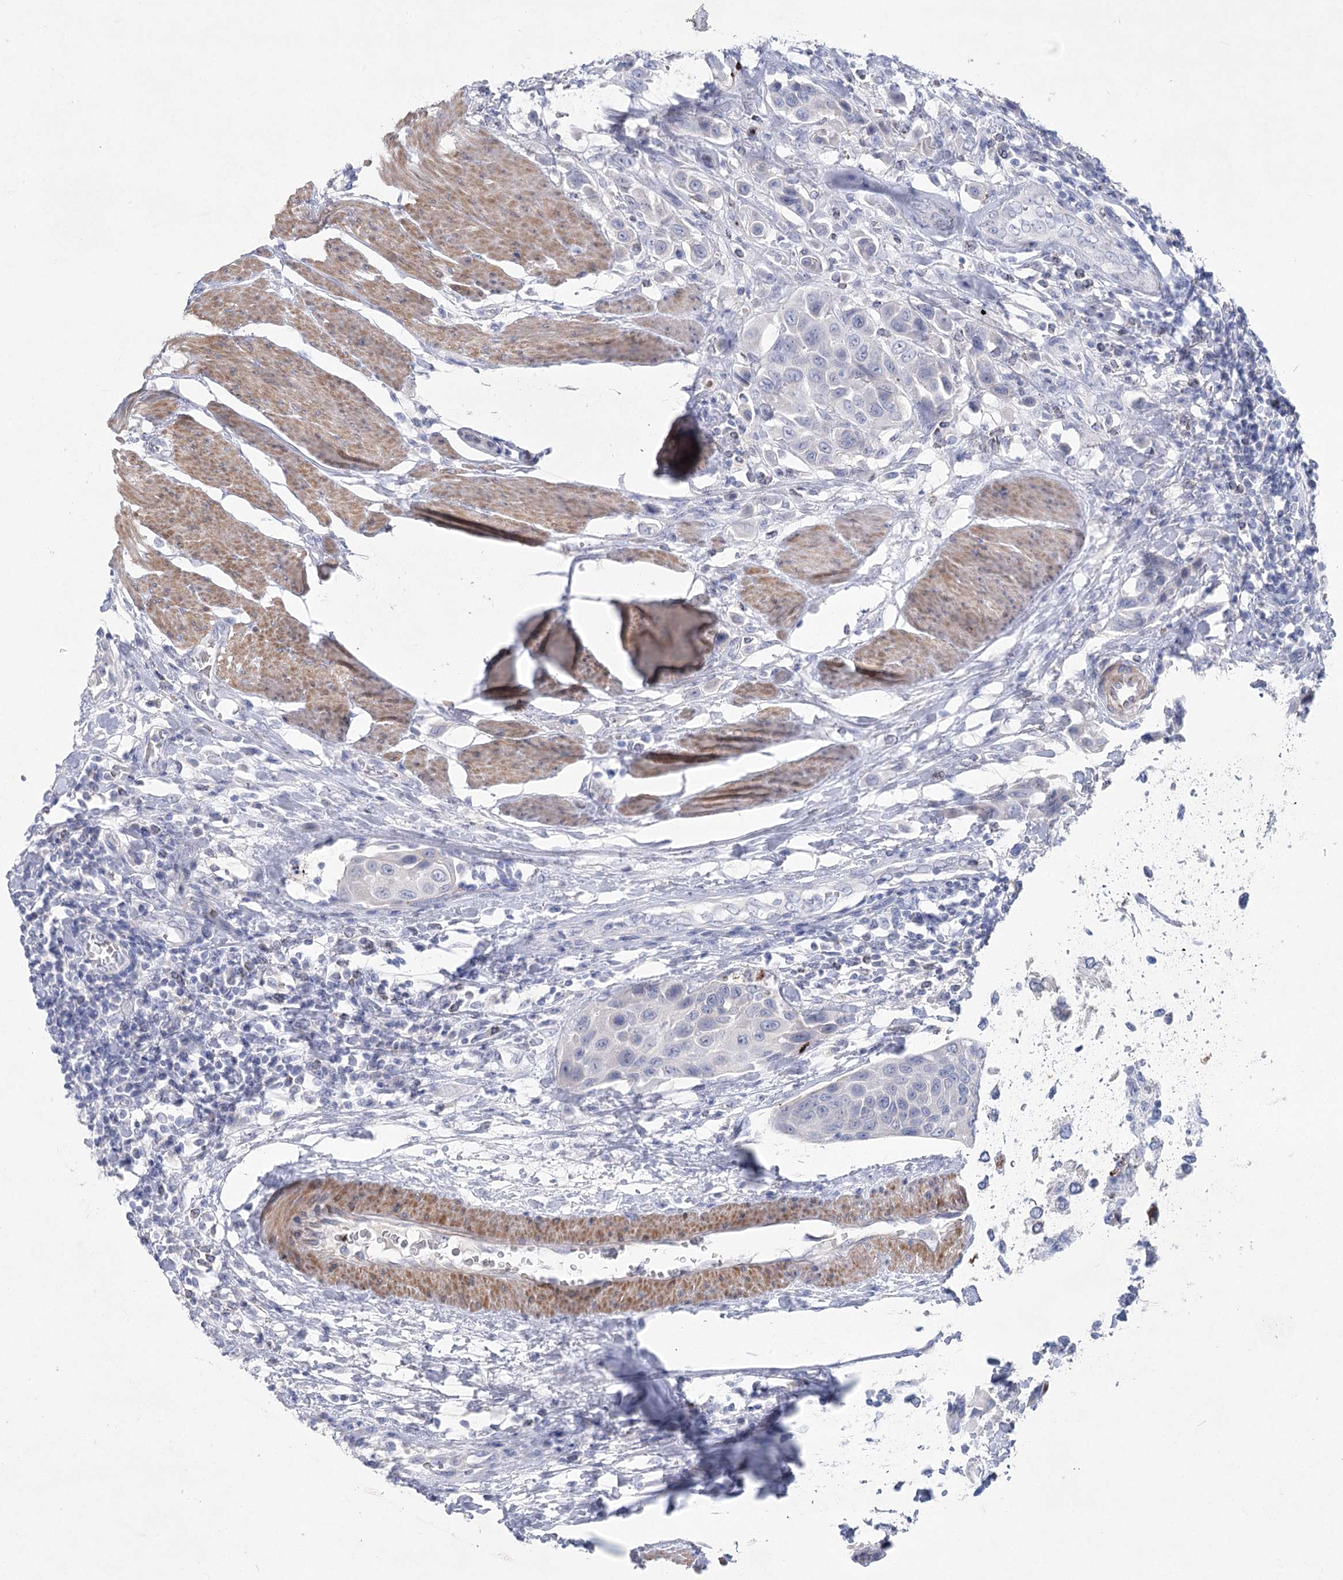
{"staining": {"intensity": "negative", "quantity": "none", "location": "none"}, "tissue": "urothelial cancer", "cell_type": "Tumor cells", "image_type": "cancer", "snomed": [{"axis": "morphology", "description": "Urothelial carcinoma, High grade"}, {"axis": "topography", "description": "Urinary bladder"}], "caption": "DAB (3,3'-diaminobenzidine) immunohistochemical staining of high-grade urothelial carcinoma reveals no significant staining in tumor cells. (DAB (3,3'-diaminobenzidine) immunohistochemistry with hematoxylin counter stain).", "gene": "WDR74", "patient": {"sex": "male", "age": 50}}